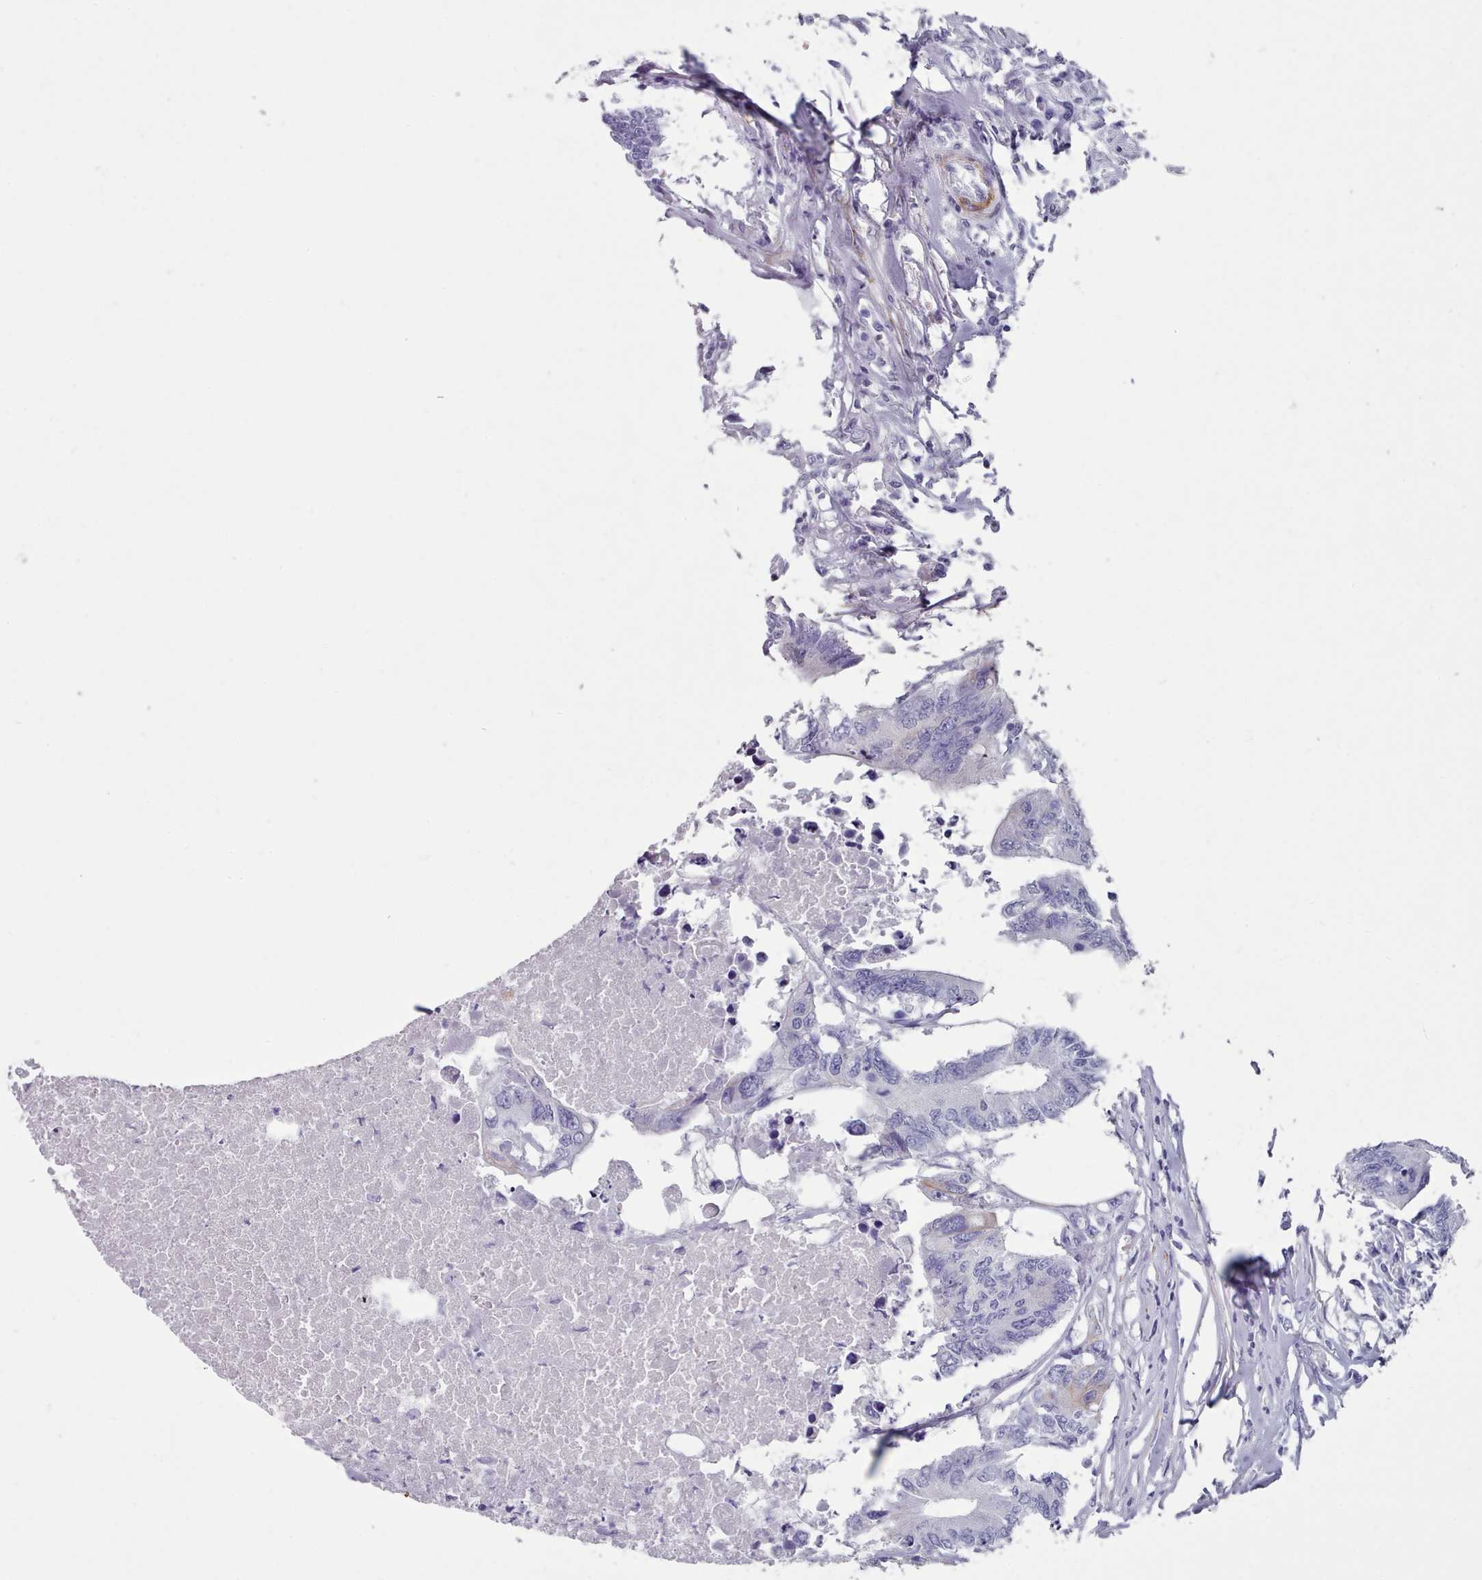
{"staining": {"intensity": "negative", "quantity": "none", "location": "none"}, "tissue": "colorectal cancer", "cell_type": "Tumor cells", "image_type": "cancer", "snomed": [{"axis": "morphology", "description": "Adenocarcinoma, NOS"}, {"axis": "topography", "description": "Colon"}], "caption": "A high-resolution micrograph shows immunohistochemistry (IHC) staining of colorectal cancer, which exhibits no significant expression in tumor cells.", "gene": "FPGS", "patient": {"sex": "male", "age": 71}}